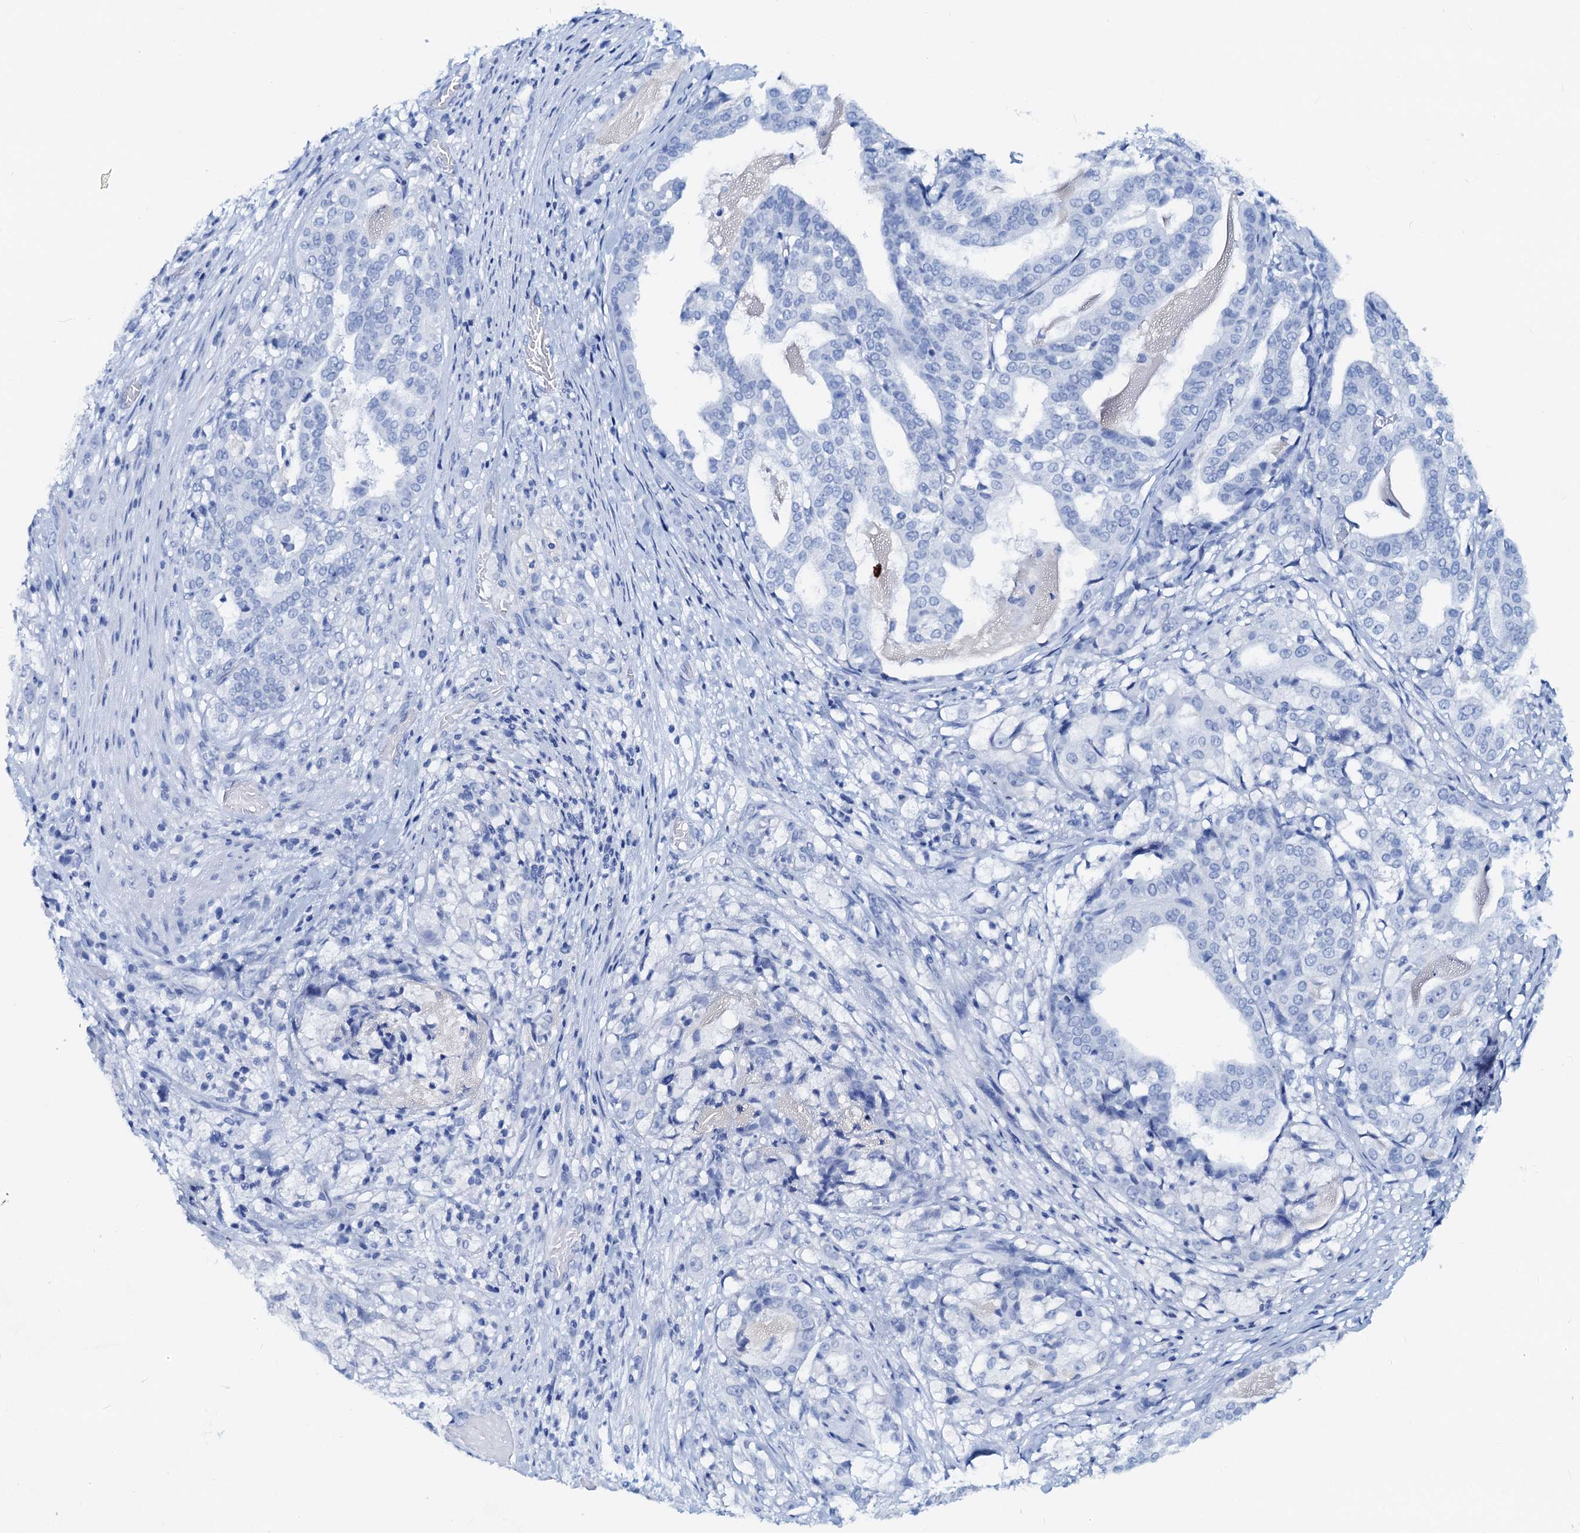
{"staining": {"intensity": "negative", "quantity": "none", "location": "none"}, "tissue": "stomach cancer", "cell_type": "Tumor cells", "image_type": "cancer", "snomed": [{"axis": "morphology", "description": "Adenocarcinoma, NOS"}, {"axis": "topography", "description": "Stomach"}], "caption": "IHC micrograph of neoplastic tissue: stomach cancer (adenocarcinoma) stained with DAB (3,3'-diaminobenzidine) reveals no significant protein staining in tumor cells.", "gene": "PTGES3", "patient": {"sex": "male", "age": 48}}